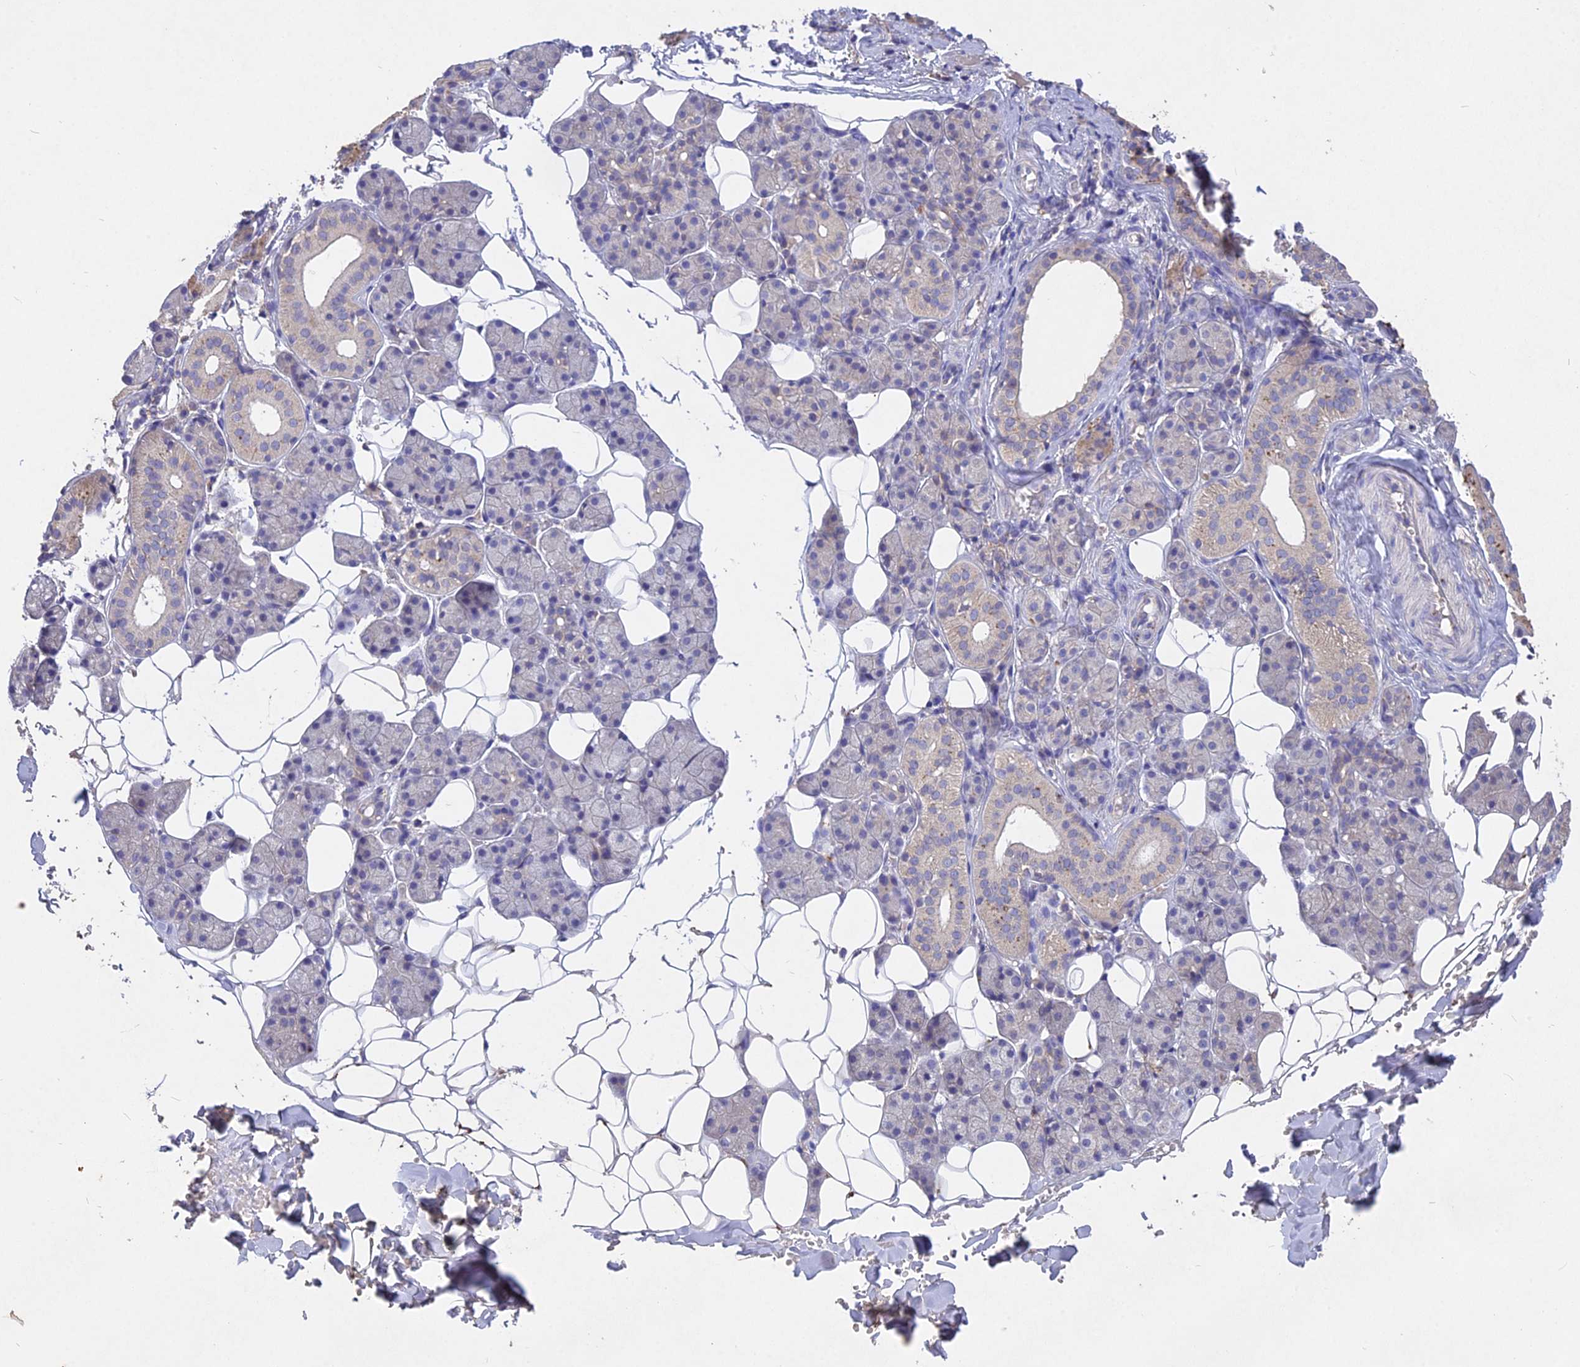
{"staining": {"intensity": "strong", "quantity": "<25%", "location": "cytoplasmic/membranous"}, "tissue": "salivary gland", "cell_type": "Glandular cells", "image_type": "normal", "snomed": [{"axis": "morphology", "description": "Normal tissue, NOS"}, {"axis": "topography", "description": "Salivary gland"}], "caption": "Glandular cells show medium levels of strong cytoplasmic/membranous positivity in about <25% of cells in normal salivary gland. (Stains: DAB in brown, nuclei in blue, Microscopy: brightfield microscopy at high magnification).", "gene": "SLC26A4", "patient": {"sex": "female", "age": 33}}